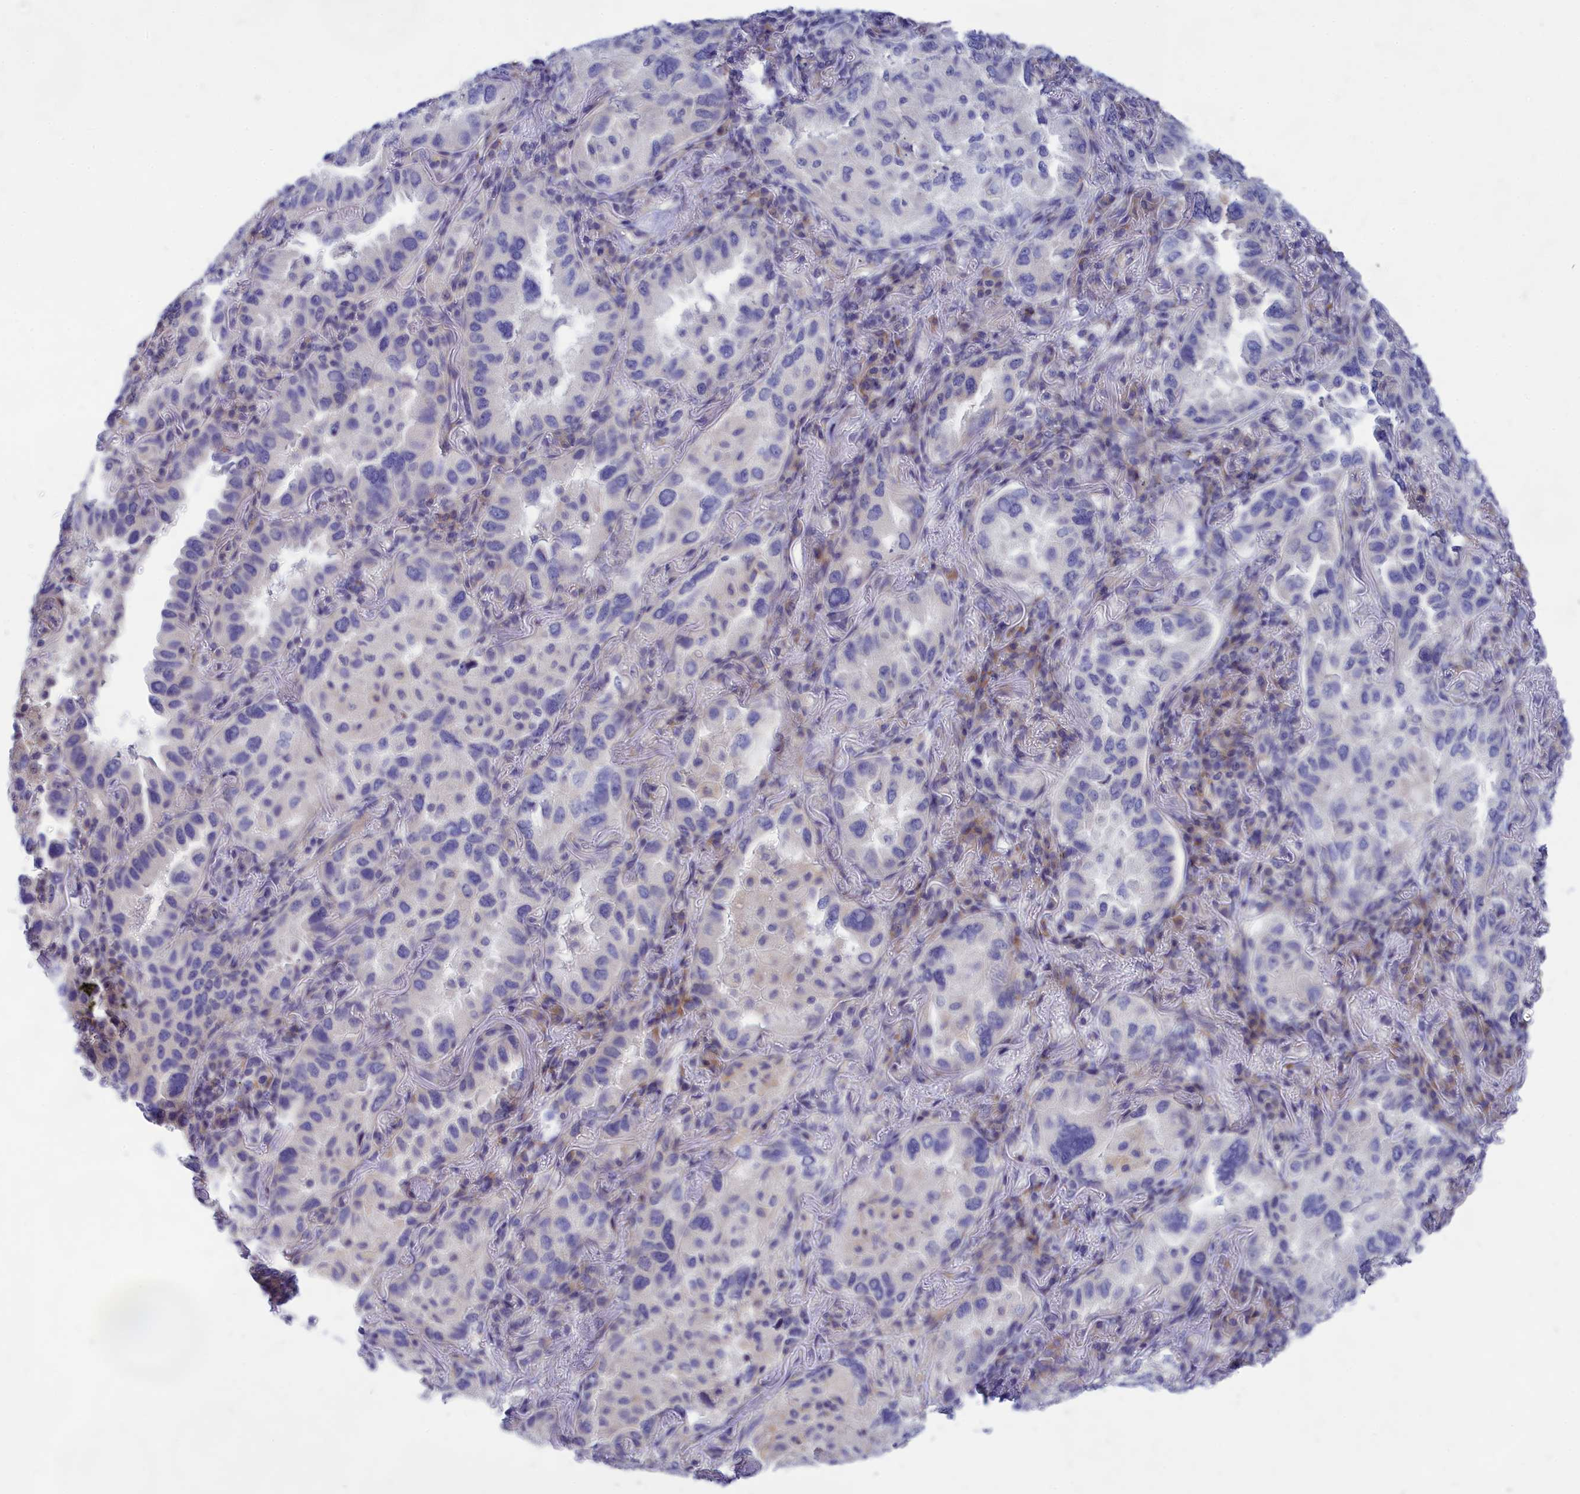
{"staining": {"intensity": "negative", "quantity": "none", "location": "none"}, "tissue": "lung cancer", "cell_type": "Tumor cells", "image_type": "cancer", "snomed": [{"axis": "morphology", "description": "Adenocarcinoma, NOS"}, {"axis": "topography", "description": "Lung"}], "caption": "The photomicrograph shows no significant staining in tumor cells of lung adenocarcinoma. (Stains: DAB immunohistochemistry (IHC) with hematoxylin counter stain, Microscopy: brightfield microscopy at high magnification).", "gene": "TMEM30B", "patient": {"sex": "female", "age": 69}}